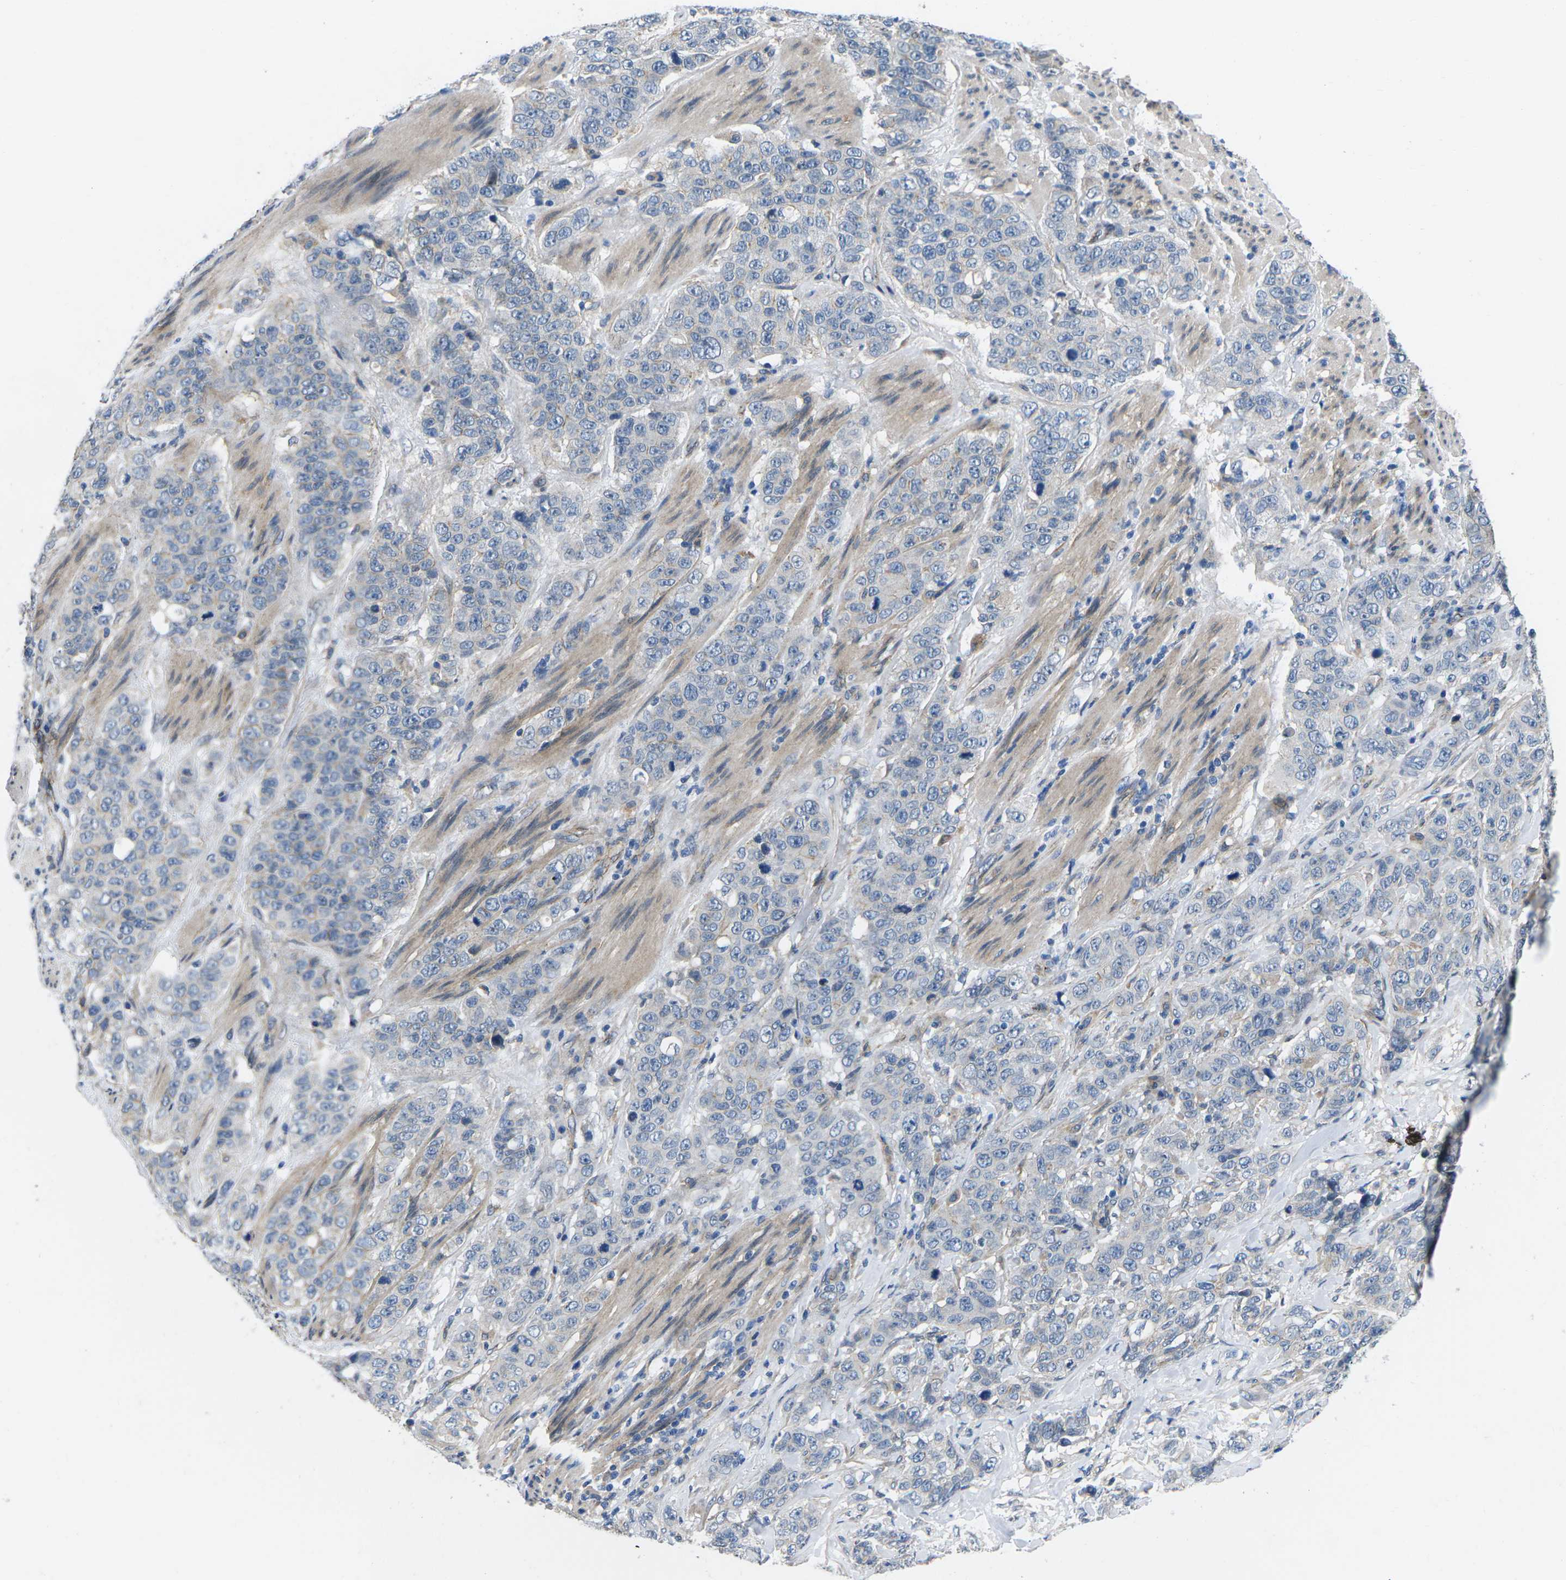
{"staining": {"intensity": "negative", "quantity": "none", "location": "none"}, "tissue": "stomach cancer", "cell_type": "Tumor cells", "image_type": "cancer", "snomed": [{"axis": "morphology", "description": "Adenocarcinoma, NOS"}, {"axis": "topography", "description": "Stomach"}], "caption": "The IHC image has no significant expression in tumor cells of stomach cancer (adenocarcinoma) tissue.", "gene": "CTNND1", "patient": {"sex": "male", "age": 48}}